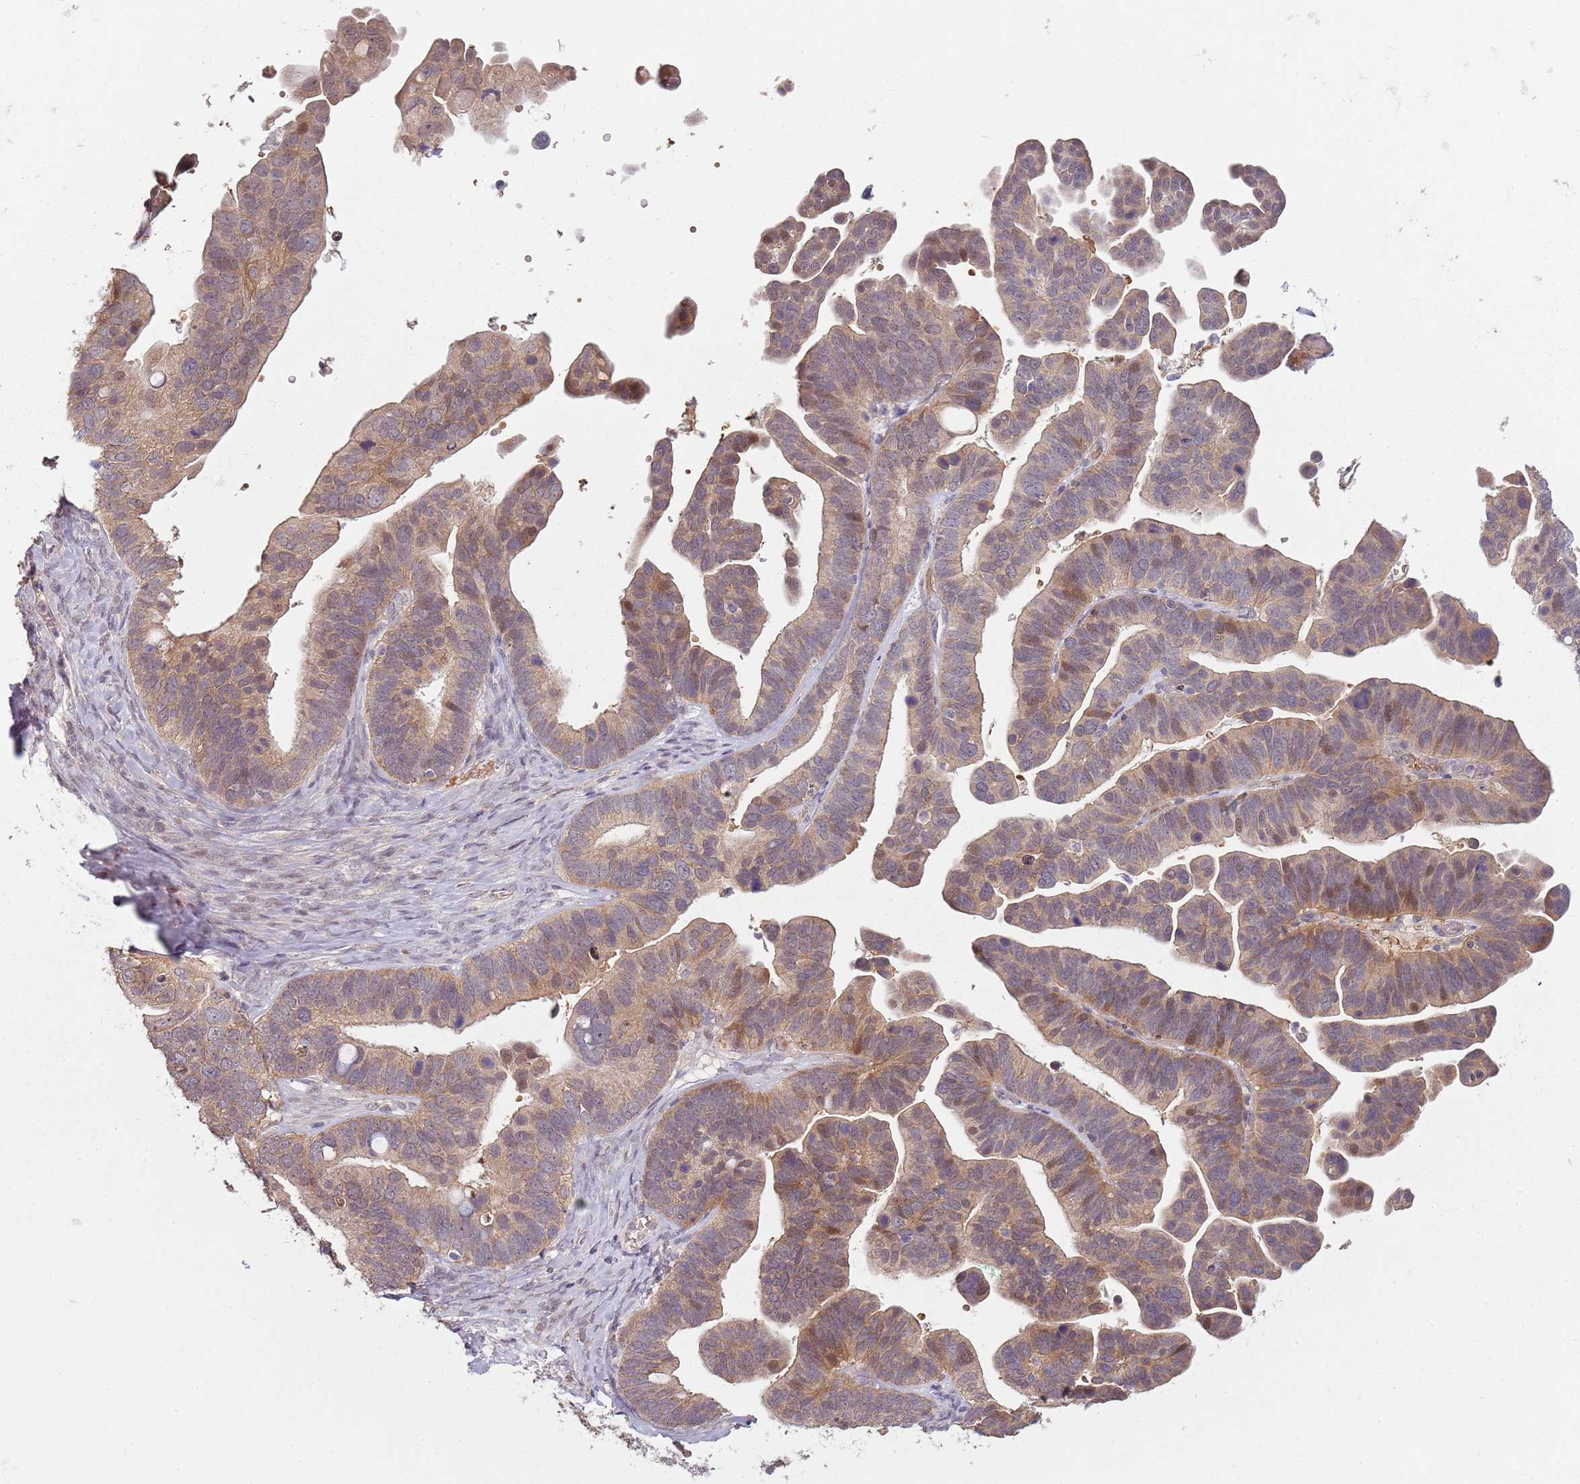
{"staining": {"intensity": "moderate", "quantity": "25%-75%", "location": "cytoplasmic/membranous,nuclear"}, "tissue": "ovarian cancer", "cell_type": "Tumor cells", "image_type": "cancer", "snomed": [{"axis": "morphology", "description": "Cystadenocarcinoma, serous, NOS"}, {"axis": "topography", "description": "Ovary"}], "caption": "Immunohistochemistry (IHC) image of neoplastic tissue: human serous cystadenocarcinoma (ovarian) stained using IHC demonstrates medium levels of moderate protein expression localized specifically in the cytoplasmic/membranous and nuclear of tumor cells, appearing as a cytoplasmic/membranous and nuclear brown color.", "gene": "TEKT4", "patient": {"sex": "female", "age": 56}}